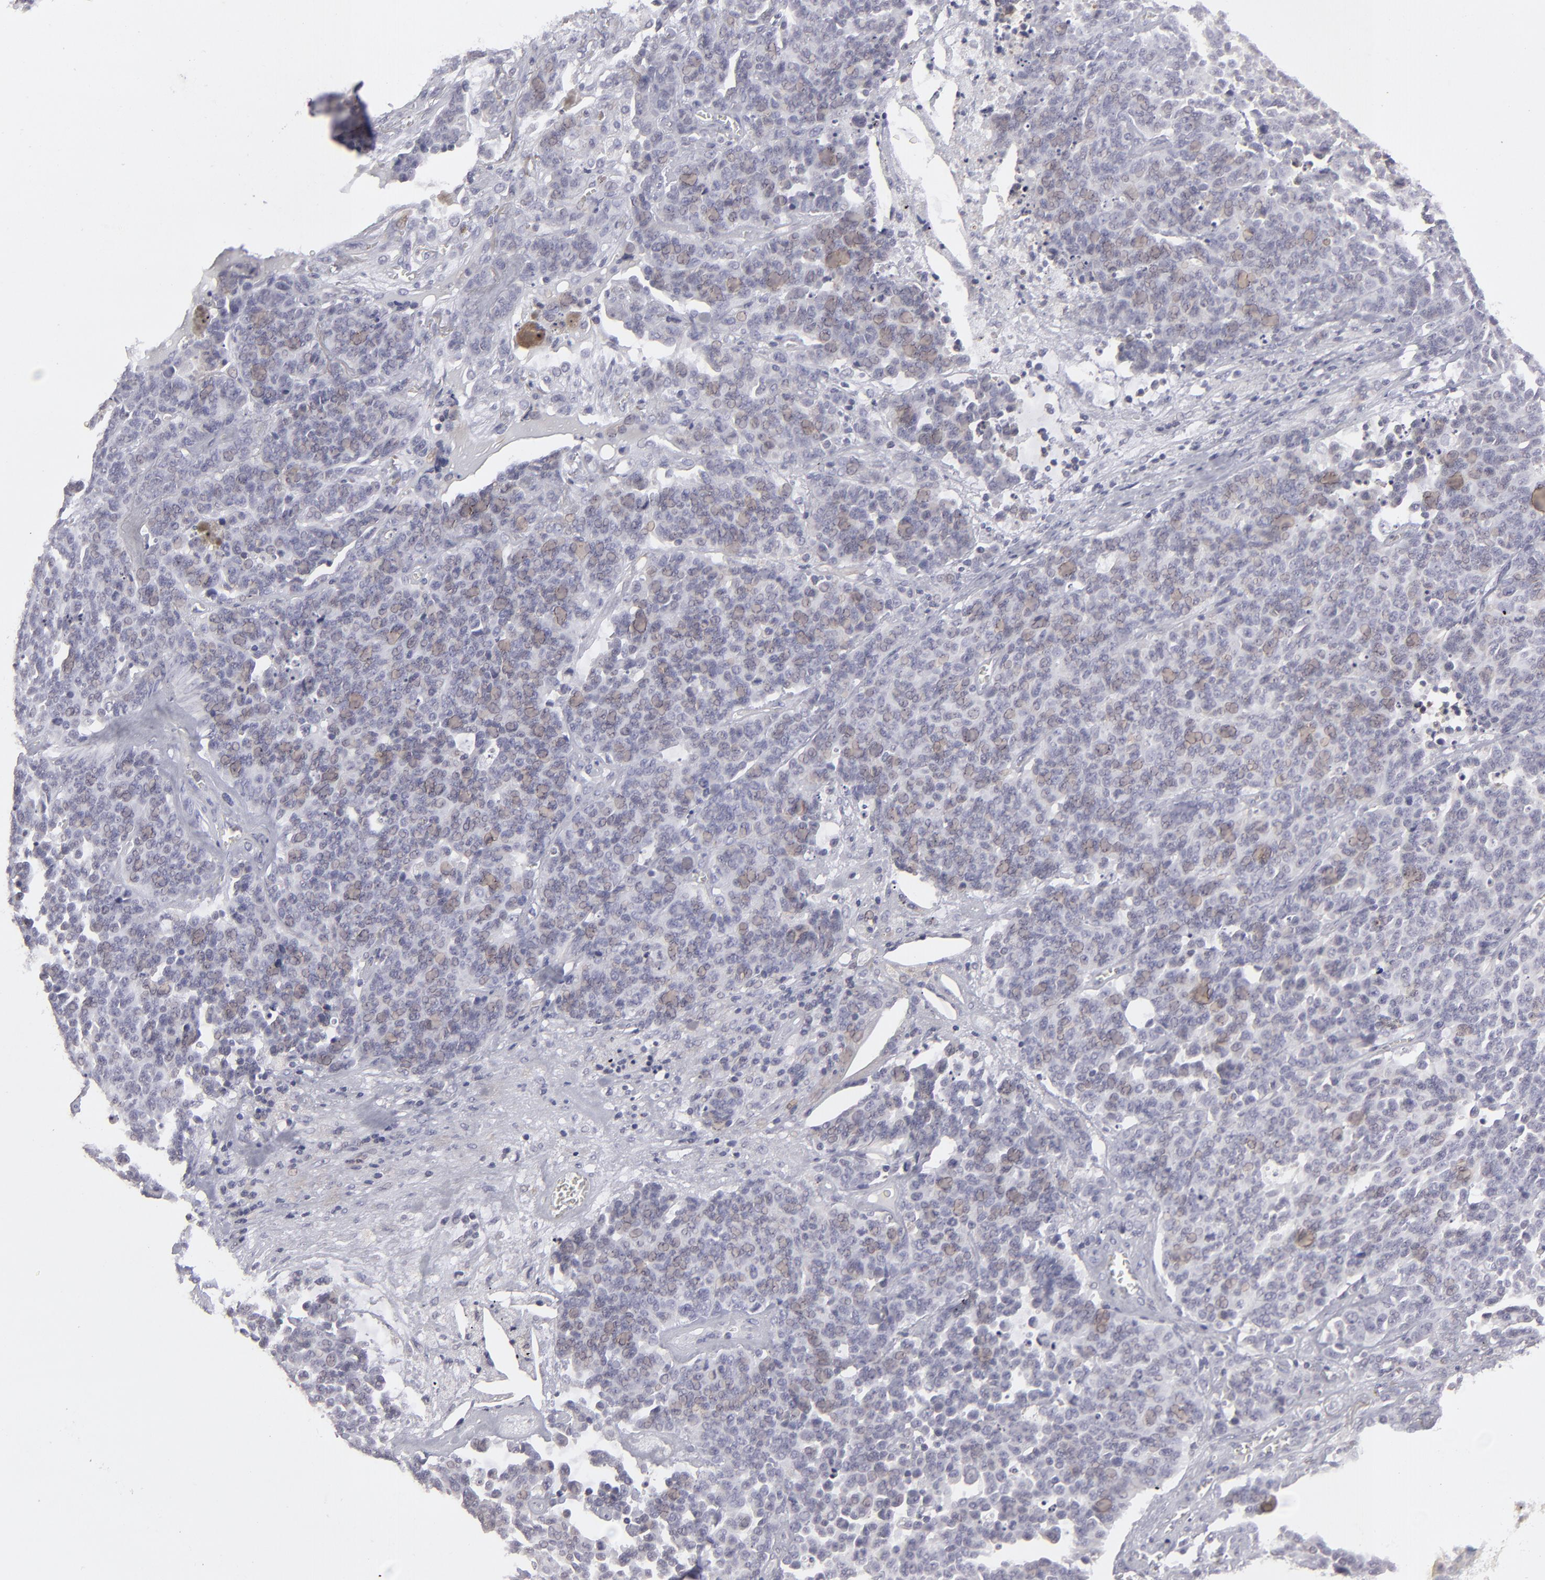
{"staining": {"intensity": "weak", "quantity": "25%-75%", "location": "cytoplasmic/membranous"}, "tissue": "lung cancer", "cell_type": "Tumor cells", "image_type": "cancer", "snomed": [{"axis": "morphology", "description": "Neoplasm, malignant, NOS"}, {"axis": "topography", "description": "Lung"}], "caption": "Lung neoplasm (malignant) stained with DAB IHC demonstrates low levels of weak cytoplasmic/membranous expression in about 25%-75% of tumor cells.", "gene": "SEMA3G", "patient": {"sex": "female", "age": 58}}